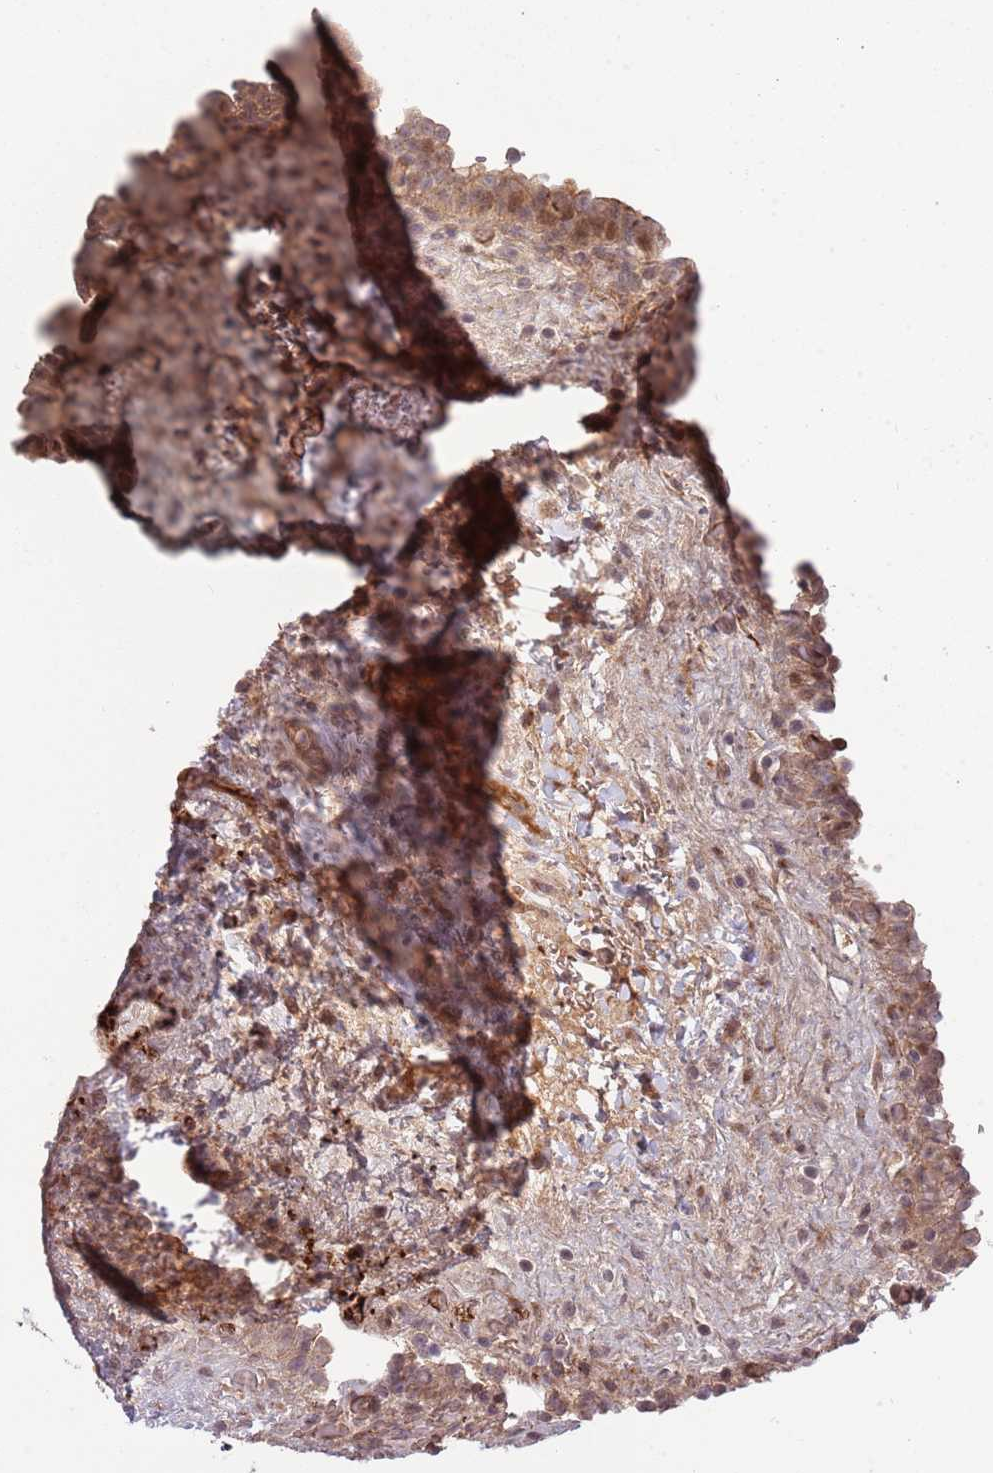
{"staining": {"intensity": "moderate", "quantity": ">75%", "location": "cytoplasmic/membranous"}, "tissue": "urinary bladder", "cell_type": "Urothelial cells", "image_type": "normal", "snomed": [{"axis": "morphology", "description": "Normal tissue, NOS"}, {"axis": "topography", "description": "Urinary bladder"}], "caption": "A brown stain labels moderate cytoplasmic/membranous positivity of a protein in urothelial cells of unremarkable human urinary bladder. (DAB = brown stain, brightfield microscopy at high magnification).", "gene": "NT5DC4", "patient": {"sex": "male", "age": 69}}